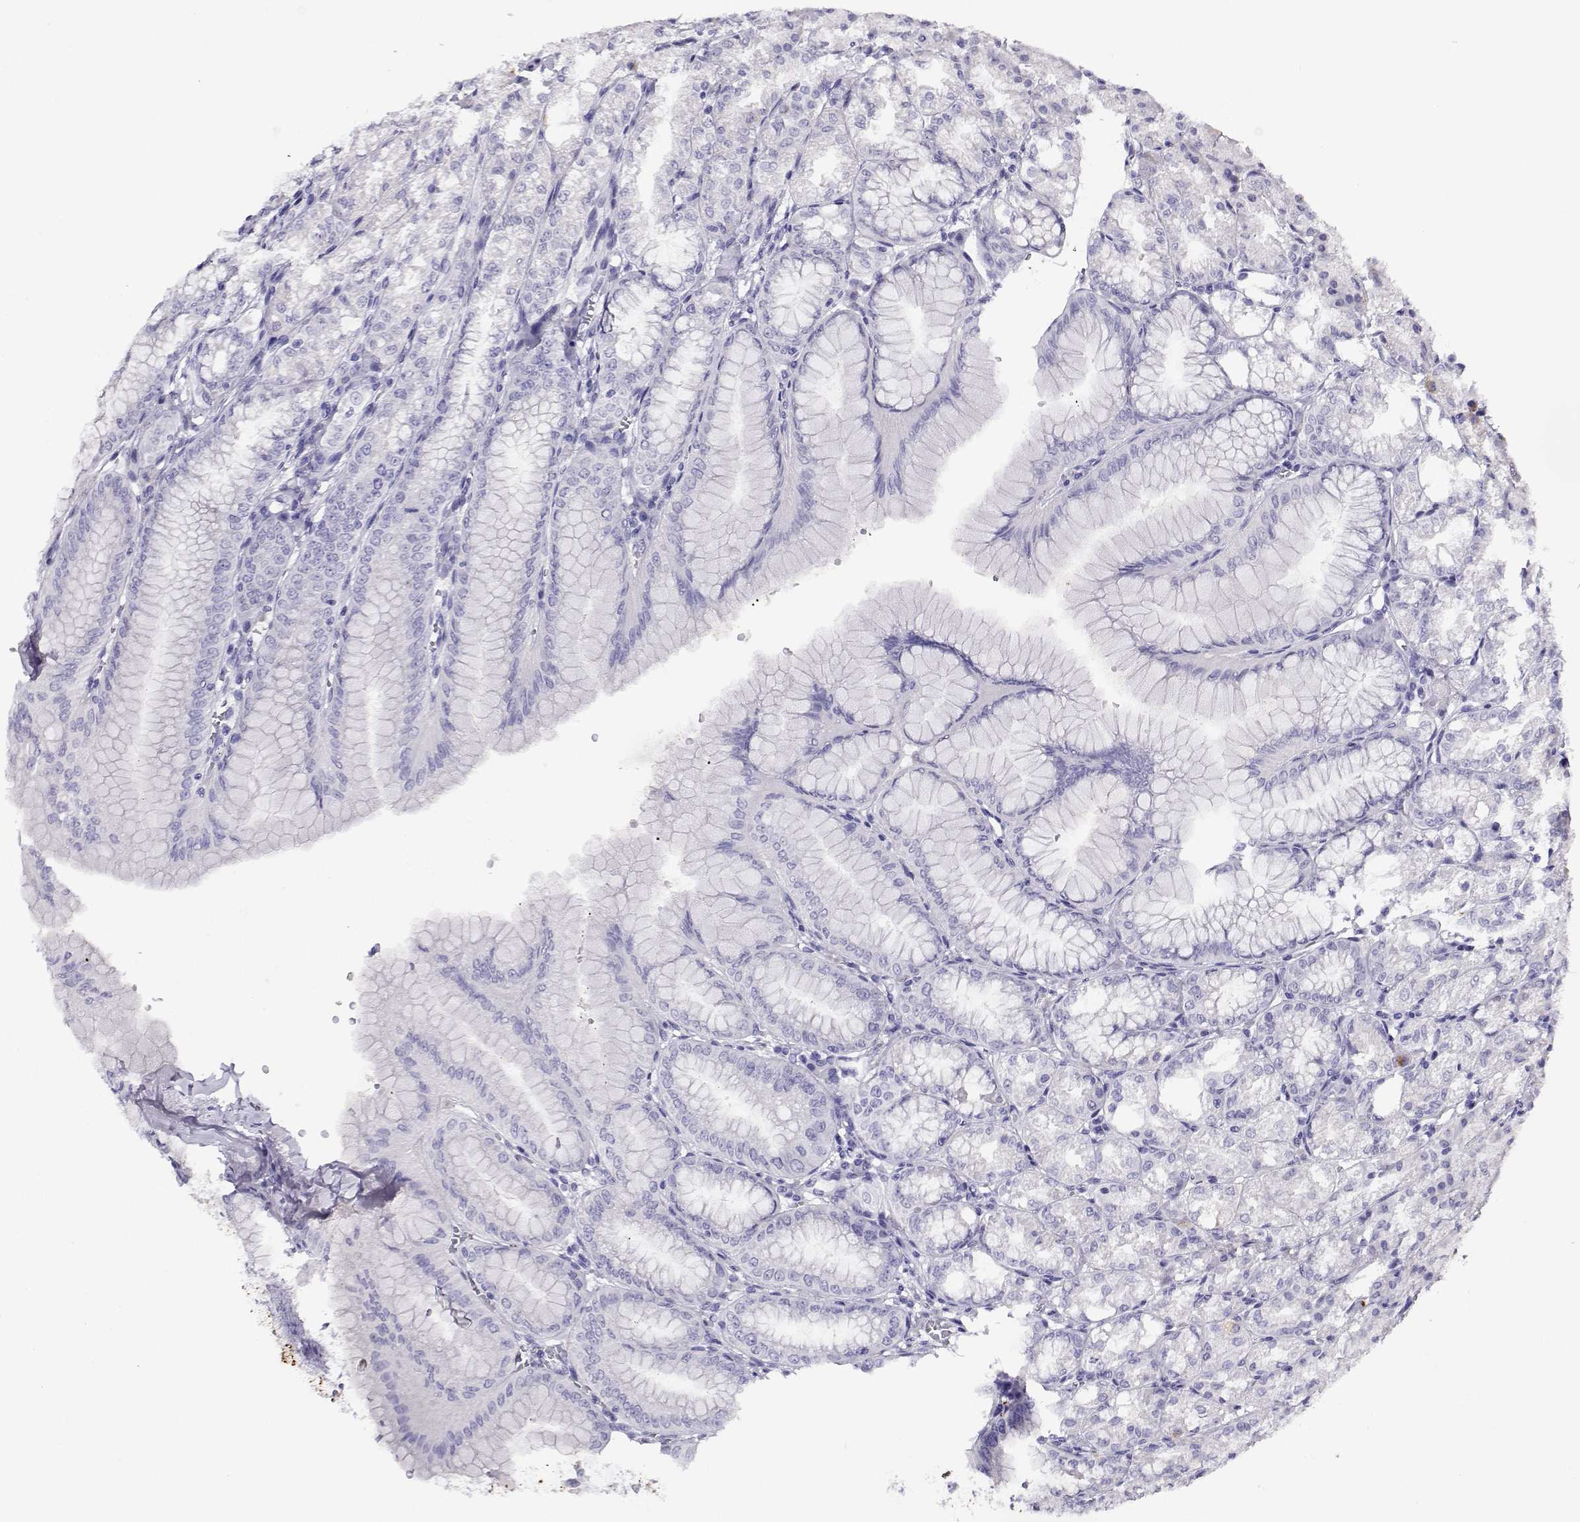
{"staining": {"intensity": "negative", "quantity": "none", "location": "none"}, "tissue": "stomach", "cell_type": "Glandular cells", "image_type": "normal", "snomed": [{"axis": "morphology", "description": "Normal tissue, NOS"}, {"axis": "topography", "description": "Stomach, lower"}], "caption": "This image is of unremarkable stomach stained with immunohistochemistry (IHC) to label a protein in brown with the nuclei are counter-stained blue. There is no positivity in glandular cells.", "gene": "RHOXF2B", "patient": {"sex": "male", "age": 71}}